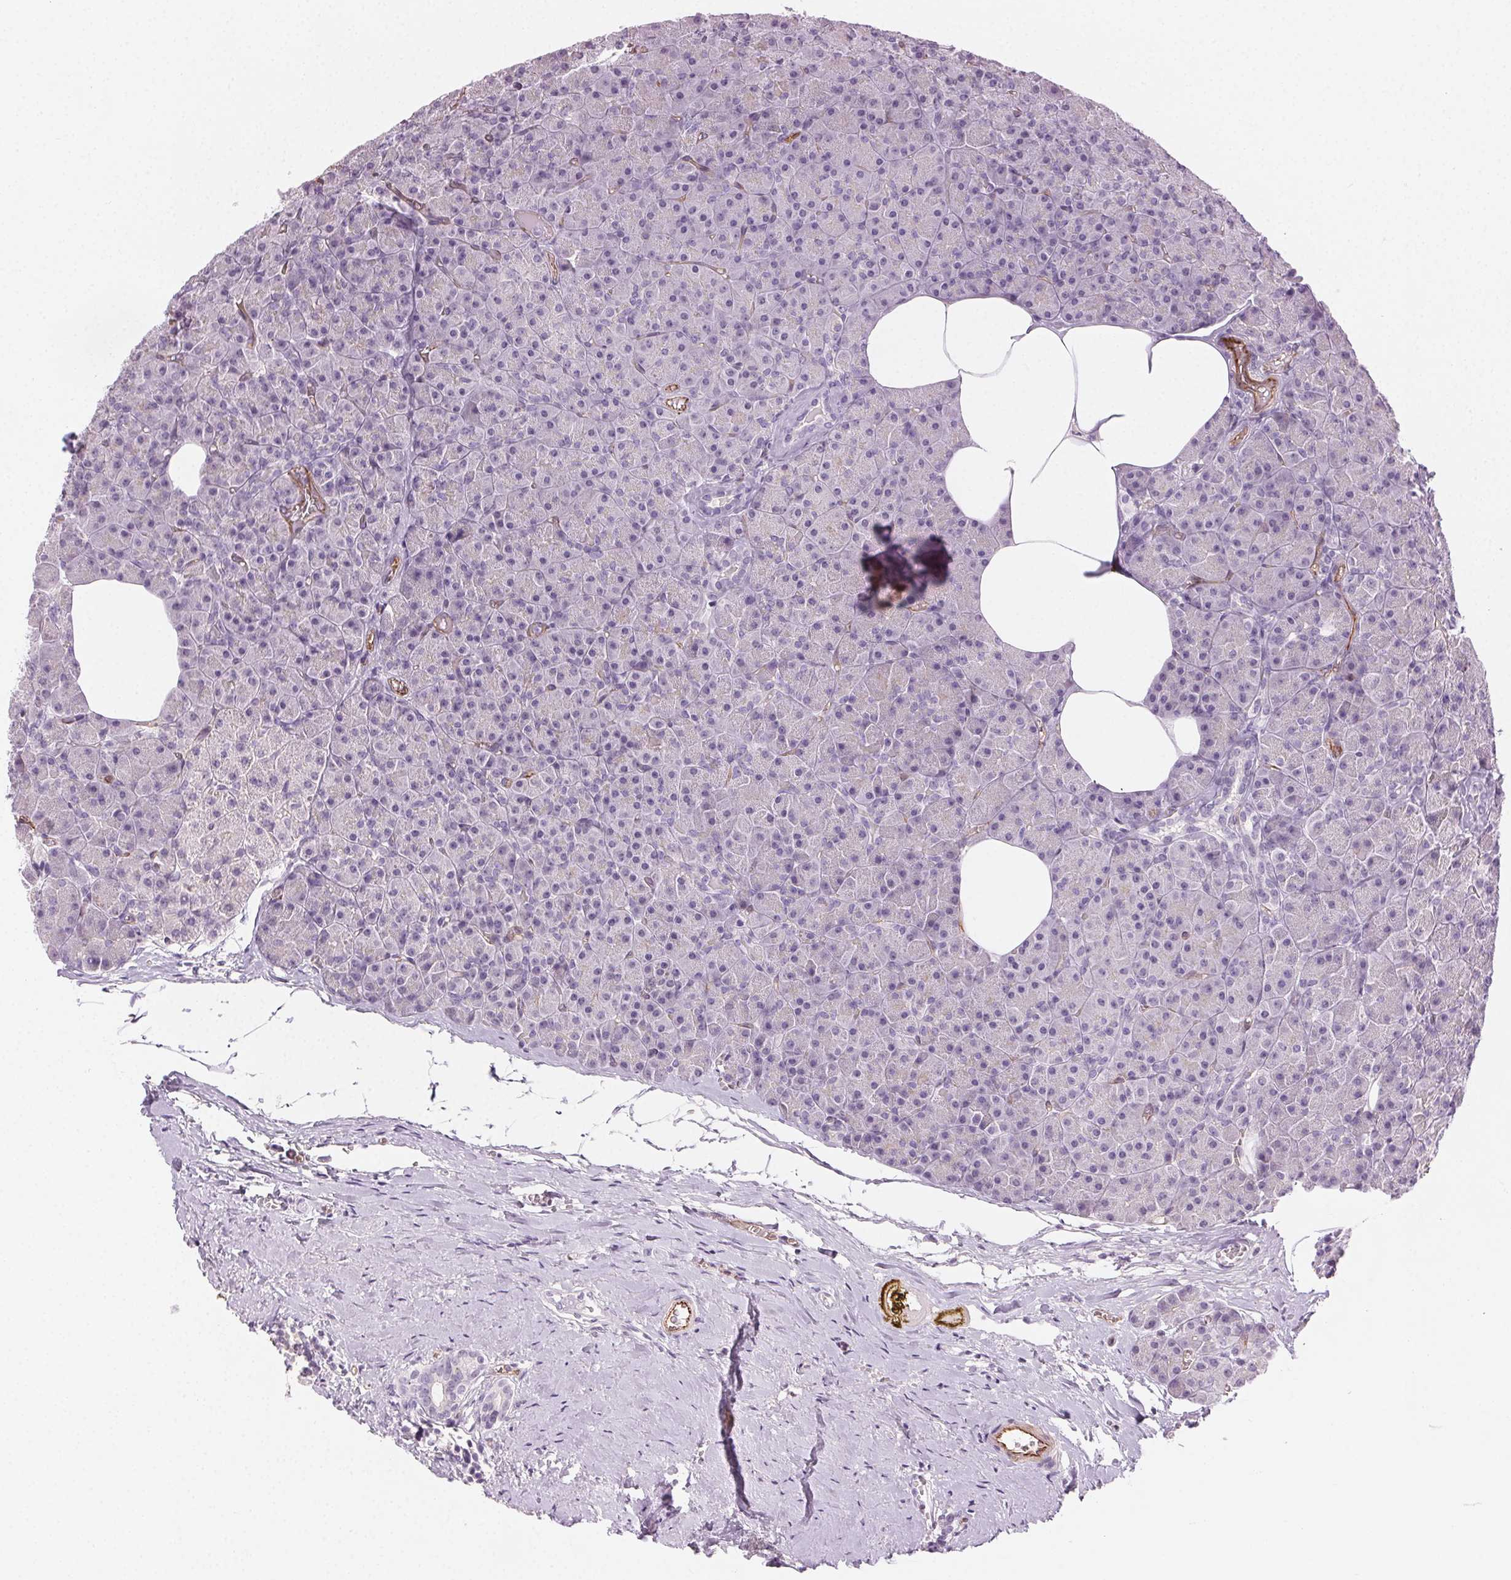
{"staining": {"intensity": "negative", "quantity": "none", "location": "none"}, "tissue": "pancreas", "cell_type": "Exocrine glandular cells", "image_type": "normal", "snomed": [{"axis": "morphology", "description": "Normal tissue, NOS"}, {"axis": "topography", "description": "Pancreas"}], "caption": "An immunohistochemistry photomicrograph of unremarkable pancreas is shown. There is no staining in exocrine glandular cells of pancreas.", "gene": "AIF1L", "patient": {"sex": "female", "age": 45}}